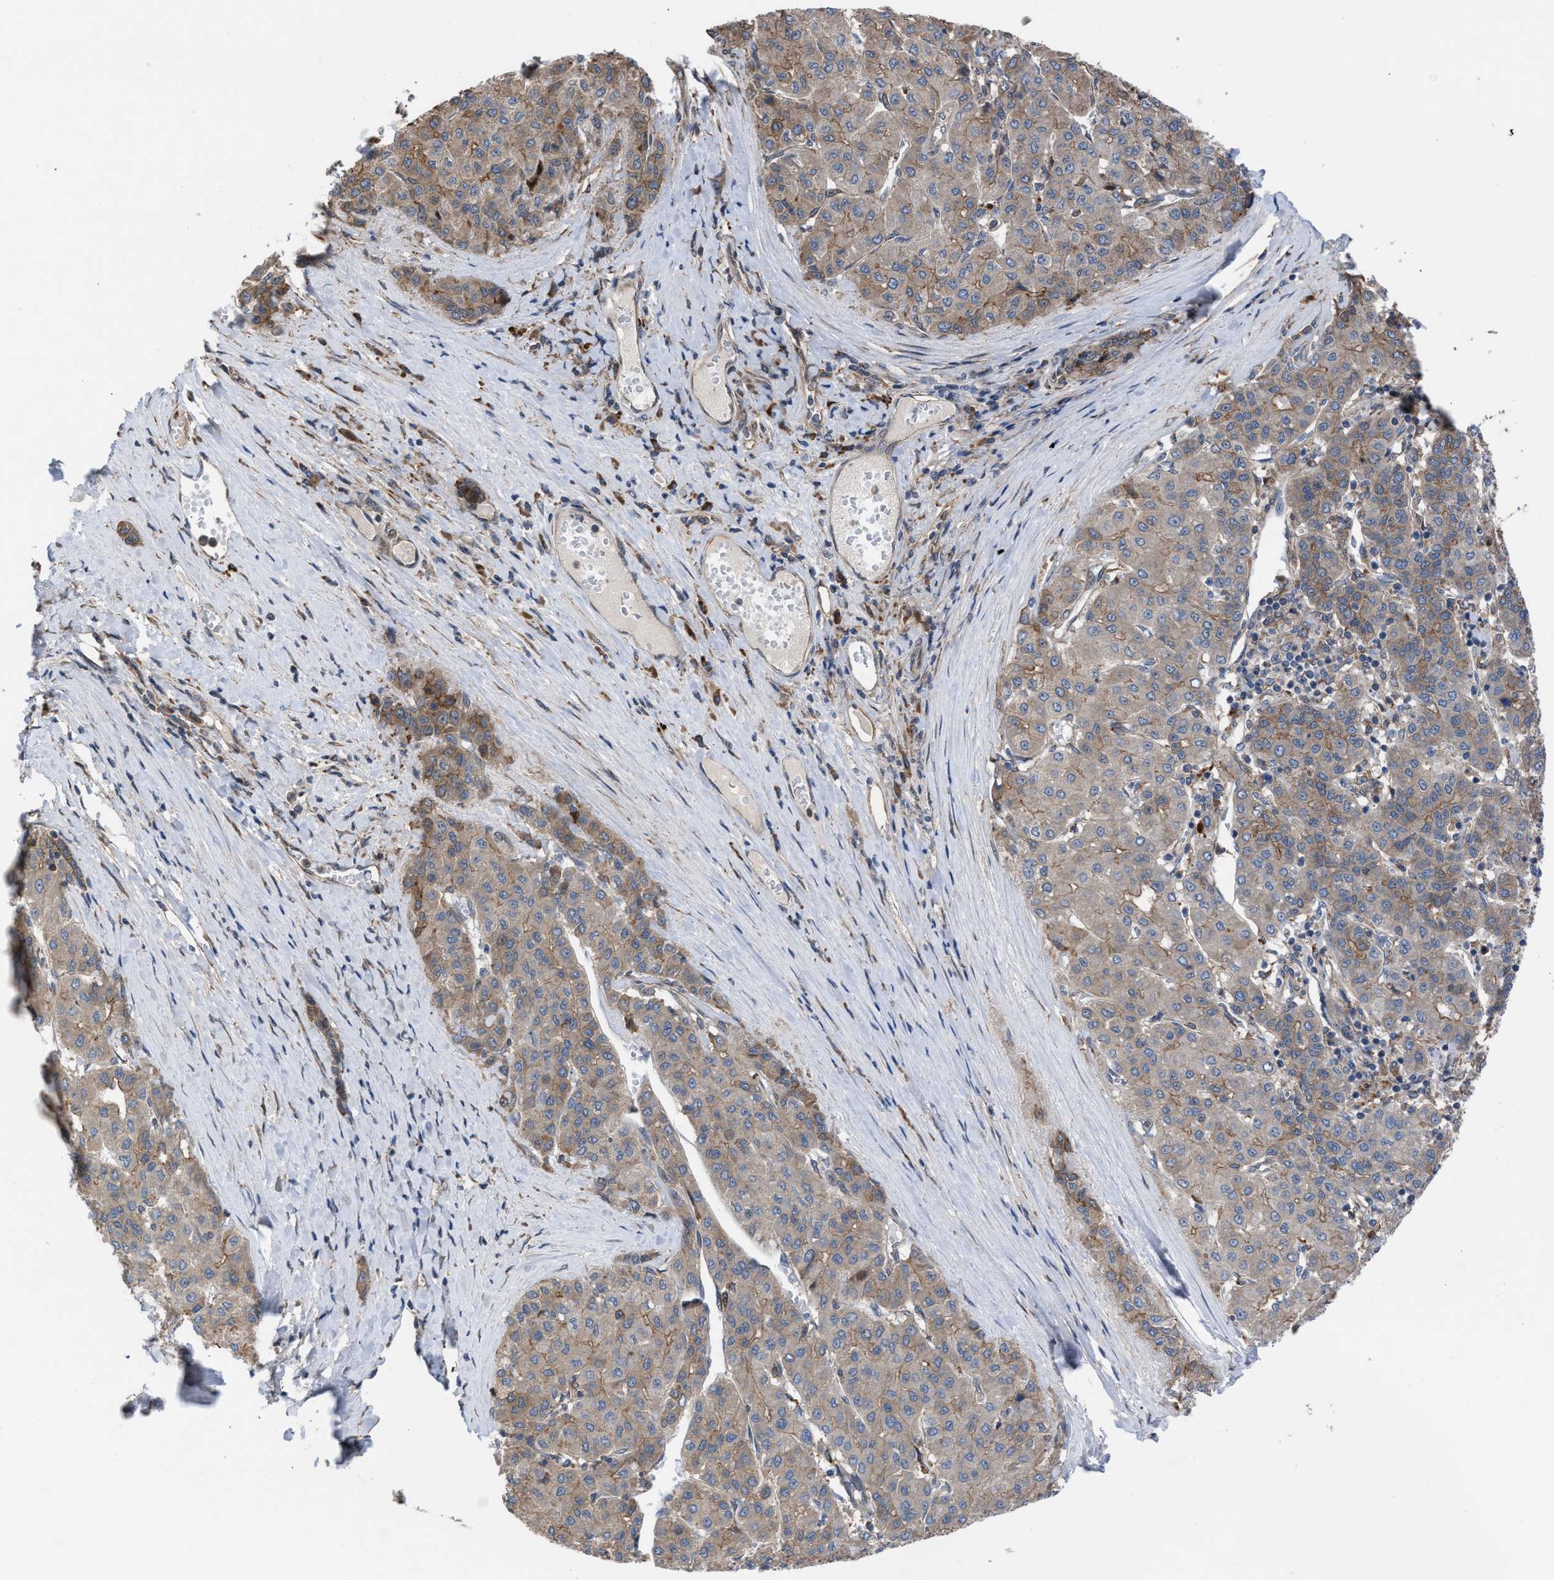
{"staining": {"intensity": "weak", "quantity": "25%-75%", "location": "cytoplasmic/membranous"}, "tissue": "liver cancer", "cell_type": "Tumor cells", "image_type": "cancer", "snomed": [{"axis": "morphology", "description": "Carcinoma, Hepatocellular, NOS"}, {"axis": "topography", "description": "Liver"}], "caption": "The immunohistochemical stain labels weak cytoplasmic/membranous expression in tumor cells of liver hepatocellular carcinoma tissue. (brown staining indicates protein expression, while blue staining denotes nuclei).", "gene": "TP53BP2", "patient": {"sex": "male", "age": 65}}